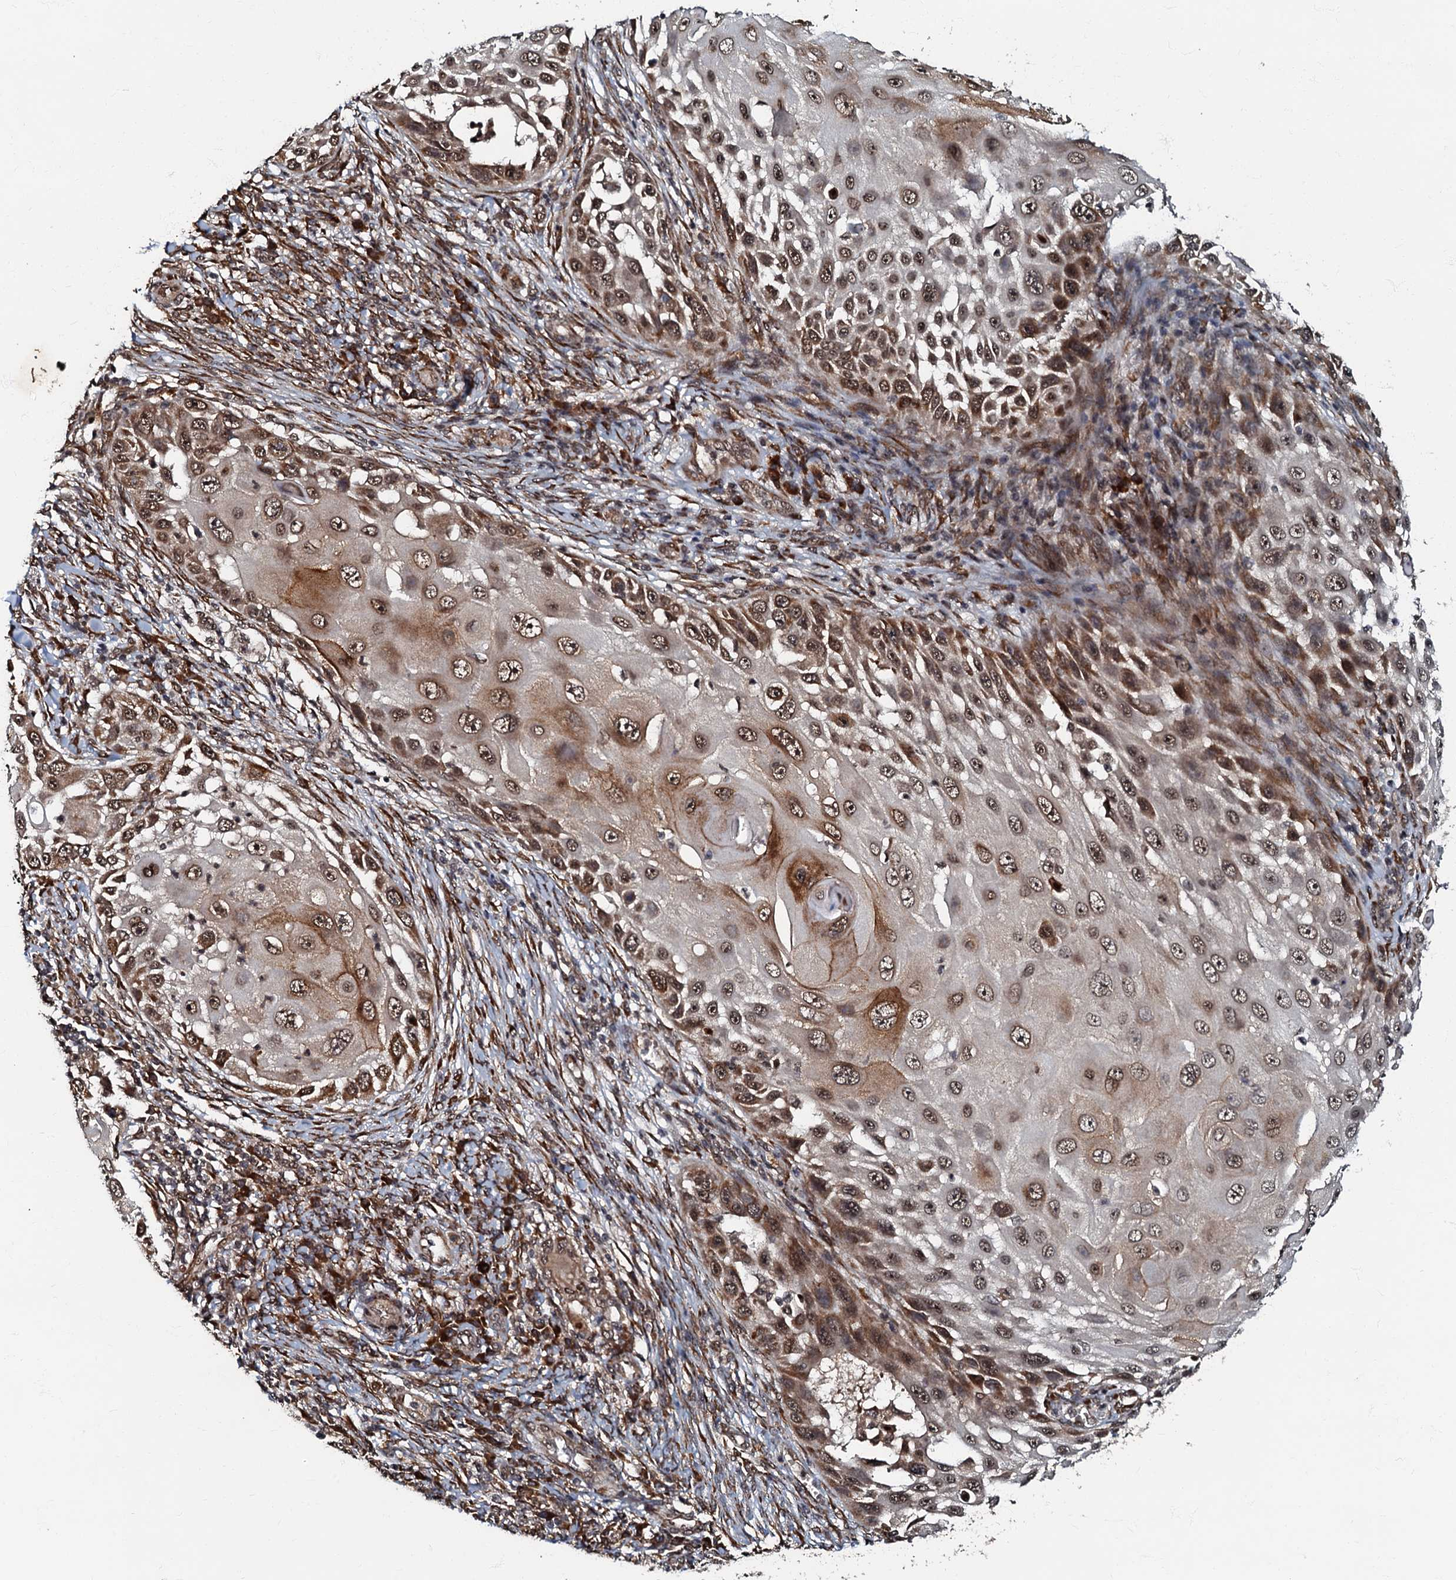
{"staining": {"intensity": "moderate", "quantity": ">75%", "location": "cytoplasmic/membranous,nuclear"}, "tissue": "skin cancer", "cell_type": "Tumor cells", "image_type": "cancer", "snomed": [{"axis": "morphology", "description": "Squamous cell carcinoma, NOS"}, {"axis": "topography", "description": "Skin"}], "caption": "Skin squamous cell carcinoma was stained to show a protein in brown. There is medium levels of moderate cytoplasmic/membranous and nuclear positivity in about >75% of tumor cells.", "gene": "C18orf32", "patient": {"sex": "female", "age": 44}}